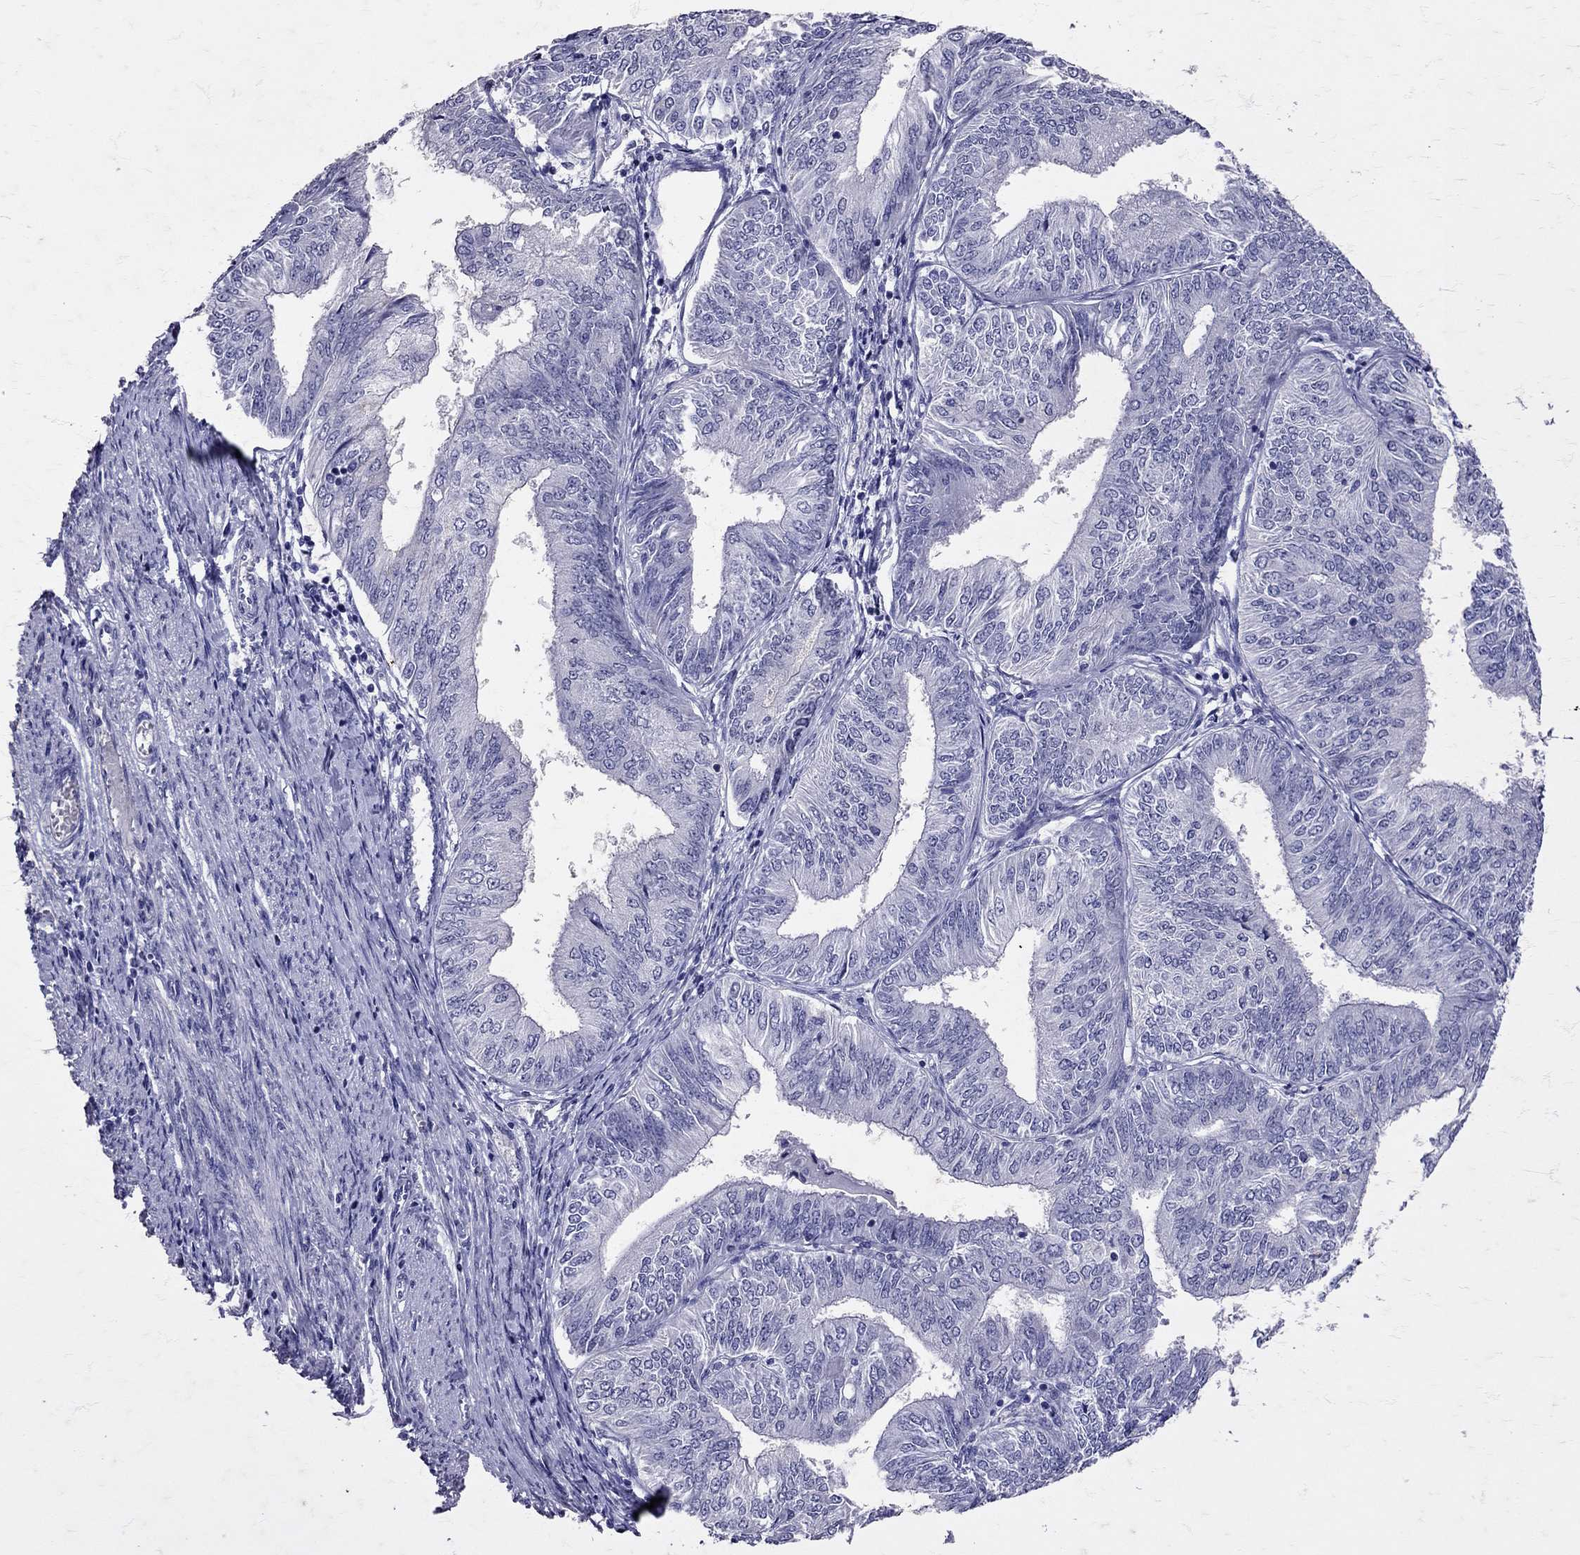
{"staining": {"intensity": "negative", "quantity": "none", "location": "none"}, "tissue": "endometrial cancer", "cell_type": "Tumor cells", "image_type": "cancer", "snomed": [{"axis": "morphology", "description": "Adenocarcinoma, NOS"}, {"axis": "topography", "description": "Endometrium"}], "caption": "Adenocarcinoma (endometrial) was stained to show a protein in brown. There is no significant positivity in tumor cells. (Brightfield microscopy of DAB (3,3'-diaminobenzidine) immunohistochemistry at high magnification).", "gene": "SST", "patient": {"sex": "female", "age": 58}}